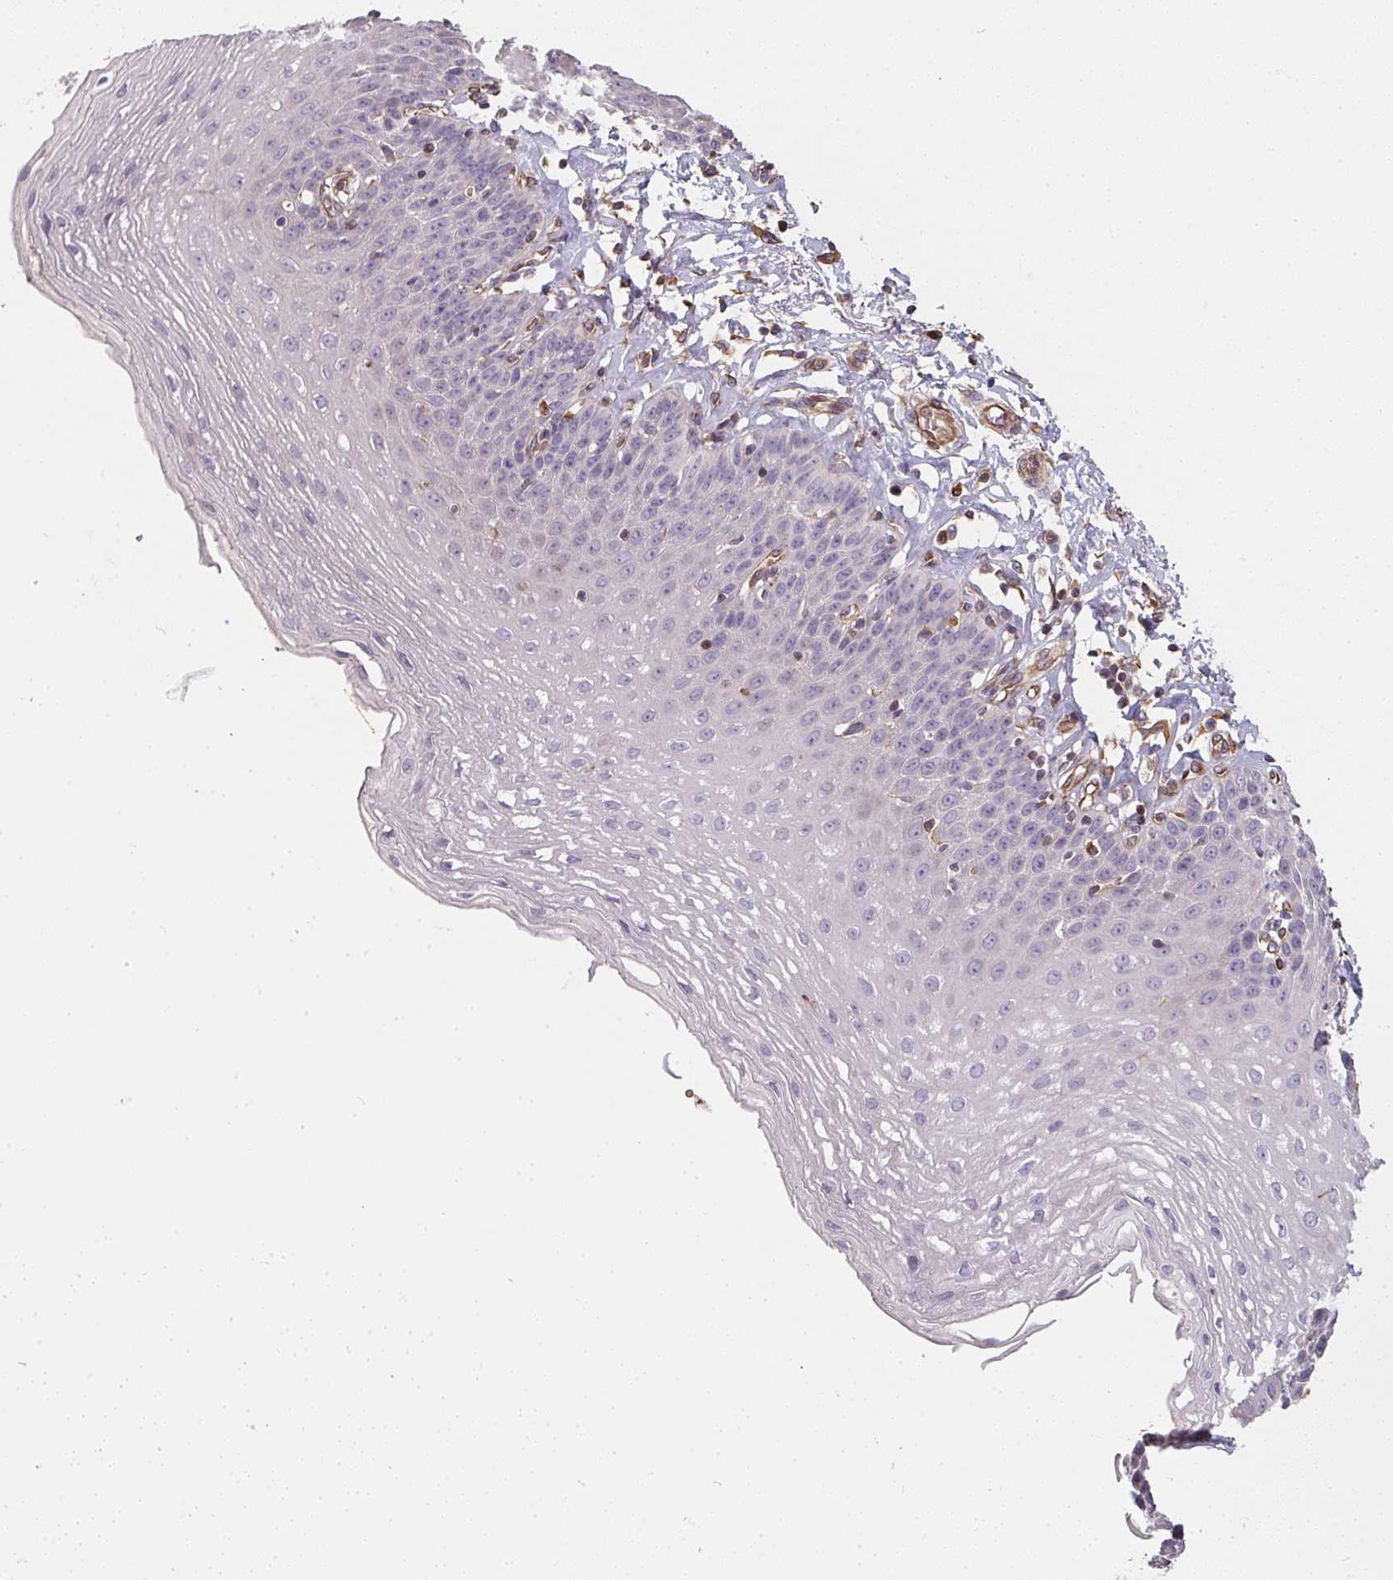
{"staining": {"intensity": "negative", "quantity": "none", "location": "none"}, "tissue": "esophagus", "cell_type": "Squamous epithelial cells", "image_type": "normal", "snomed": [{"axis": "morphology", "description": "Normal tissue, NOS"}, {"axis": "topography", "description": "Esophagus"}], "caption": "DAB (3,3'-diaminobenzidine) immunohistochemical staining of unremarkable esophagus demonstrates no significant staining in squamous epithelial cells.", "gene": "TBKBP1", "patient": {"sex": "female", "age": 81}}